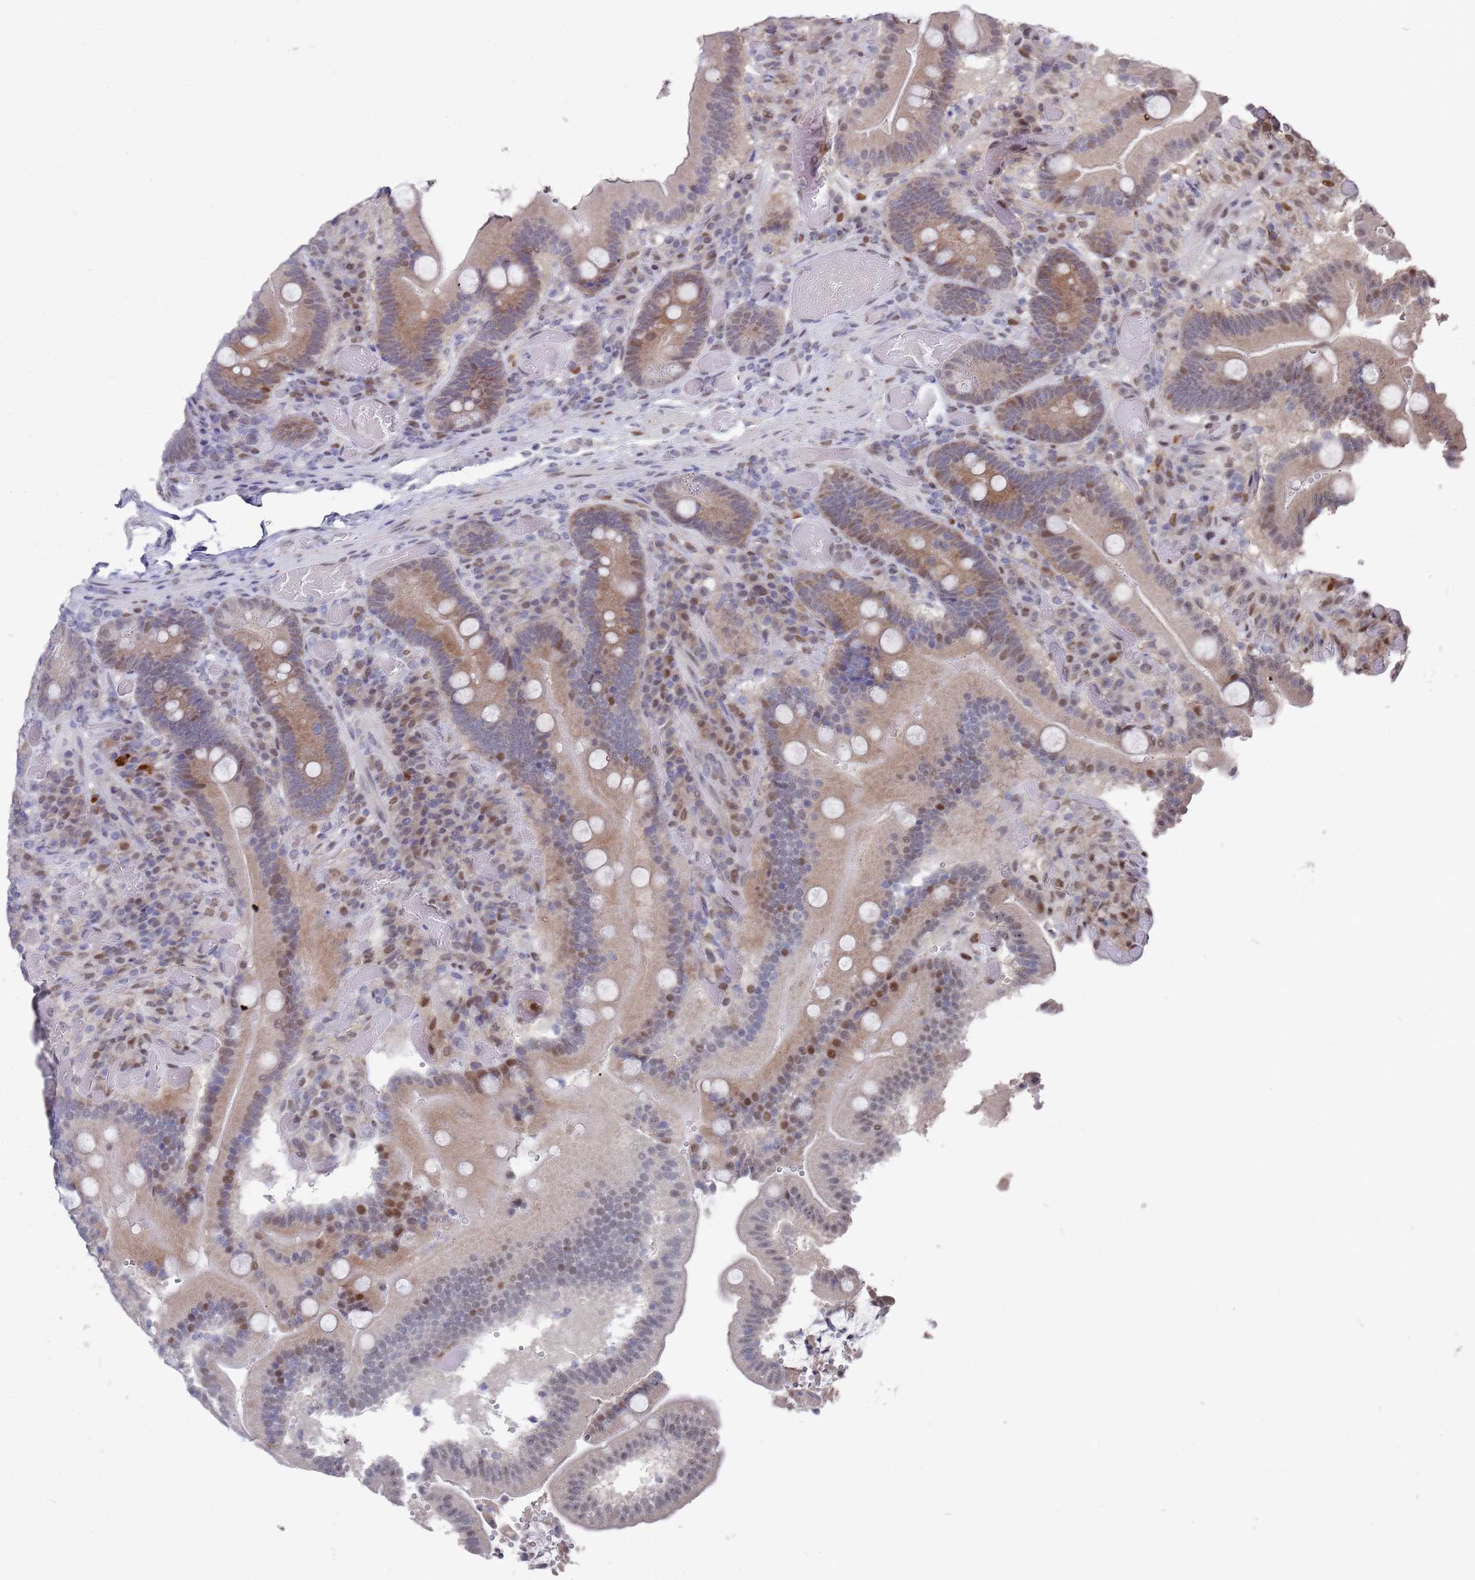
{"staining": {"intensity": "moderate", "quantity": "25%-75%", "location": "cytoplasmic/membranous,nuclear"}, "tissue": "duodenum", "cell_type": "Glandular cells", "image_type": "normal", "snomed": [{"axis": "morphology", "description": "Normal tissue, NOS"}, {"axis": "topography", "description": "Duodenum"}], "caption": "This is a photomicrograph of immunohistochemistry staining of unremarkable duodenum, which shows moderate positivity in the cytoplasmic/membranous,nuclear of glandular cells.", "gene": "COPS6", "patient": {"sex": "female", "age": 62}}